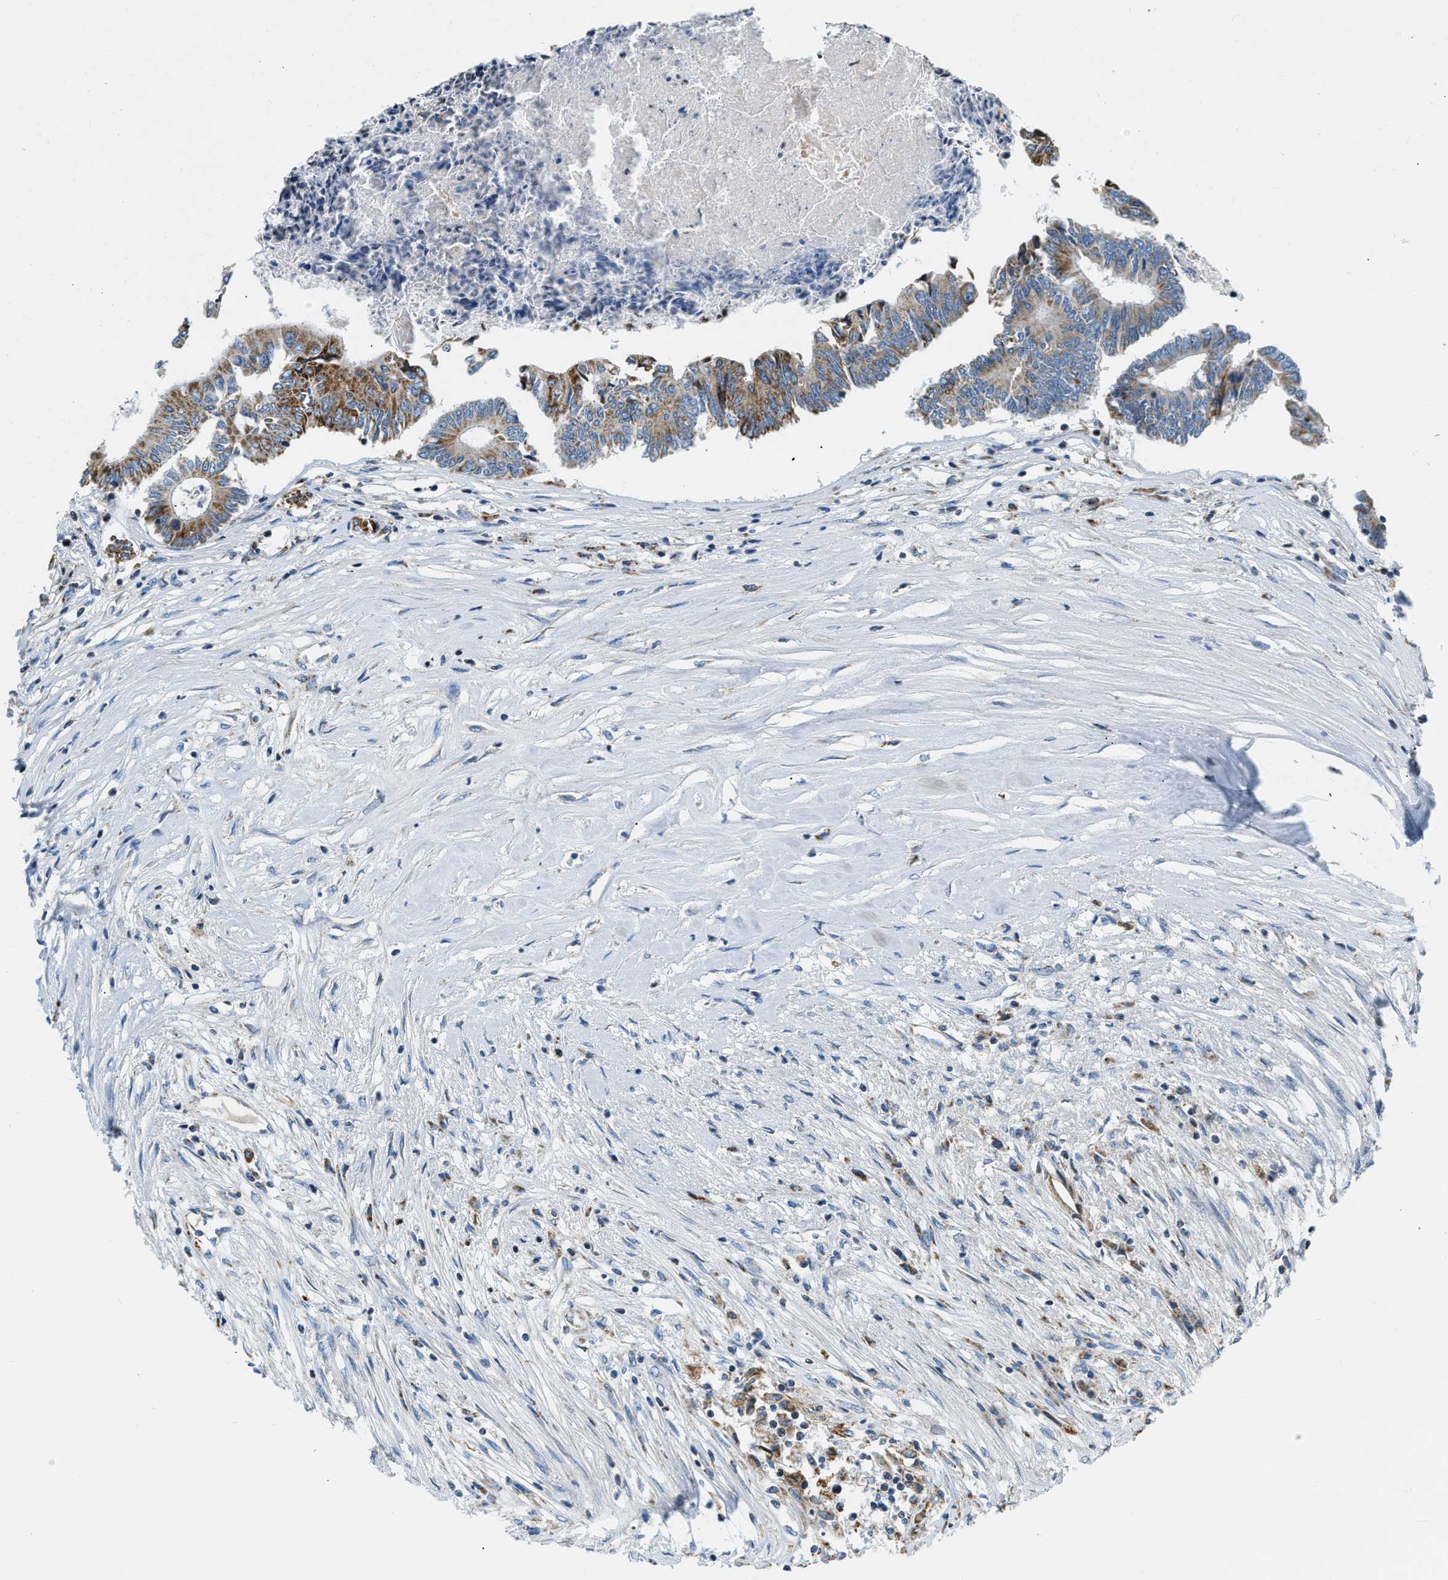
{"staining": {"intensity": "moderate", "quantity": ">75%", "location": "cytoplasmic/membranous"}, "tissue": "colorectal cancer", "cell_type": "Tumor cells", "image_type": "cancer", "snomed": [{"axis": "morphology", "description": "Adenocarcinoma, NOS"}, {"axis": "topography", "description": "Rectum"}], "caption": "Colorectal cancer stained with immunohistochemistry (IHC) displays moderate cytoplasmic/membranous positivity in approximately >75% of tumor cells.", "gene": "ACADVL", "patient": {"sex": "male", "age": 63}}